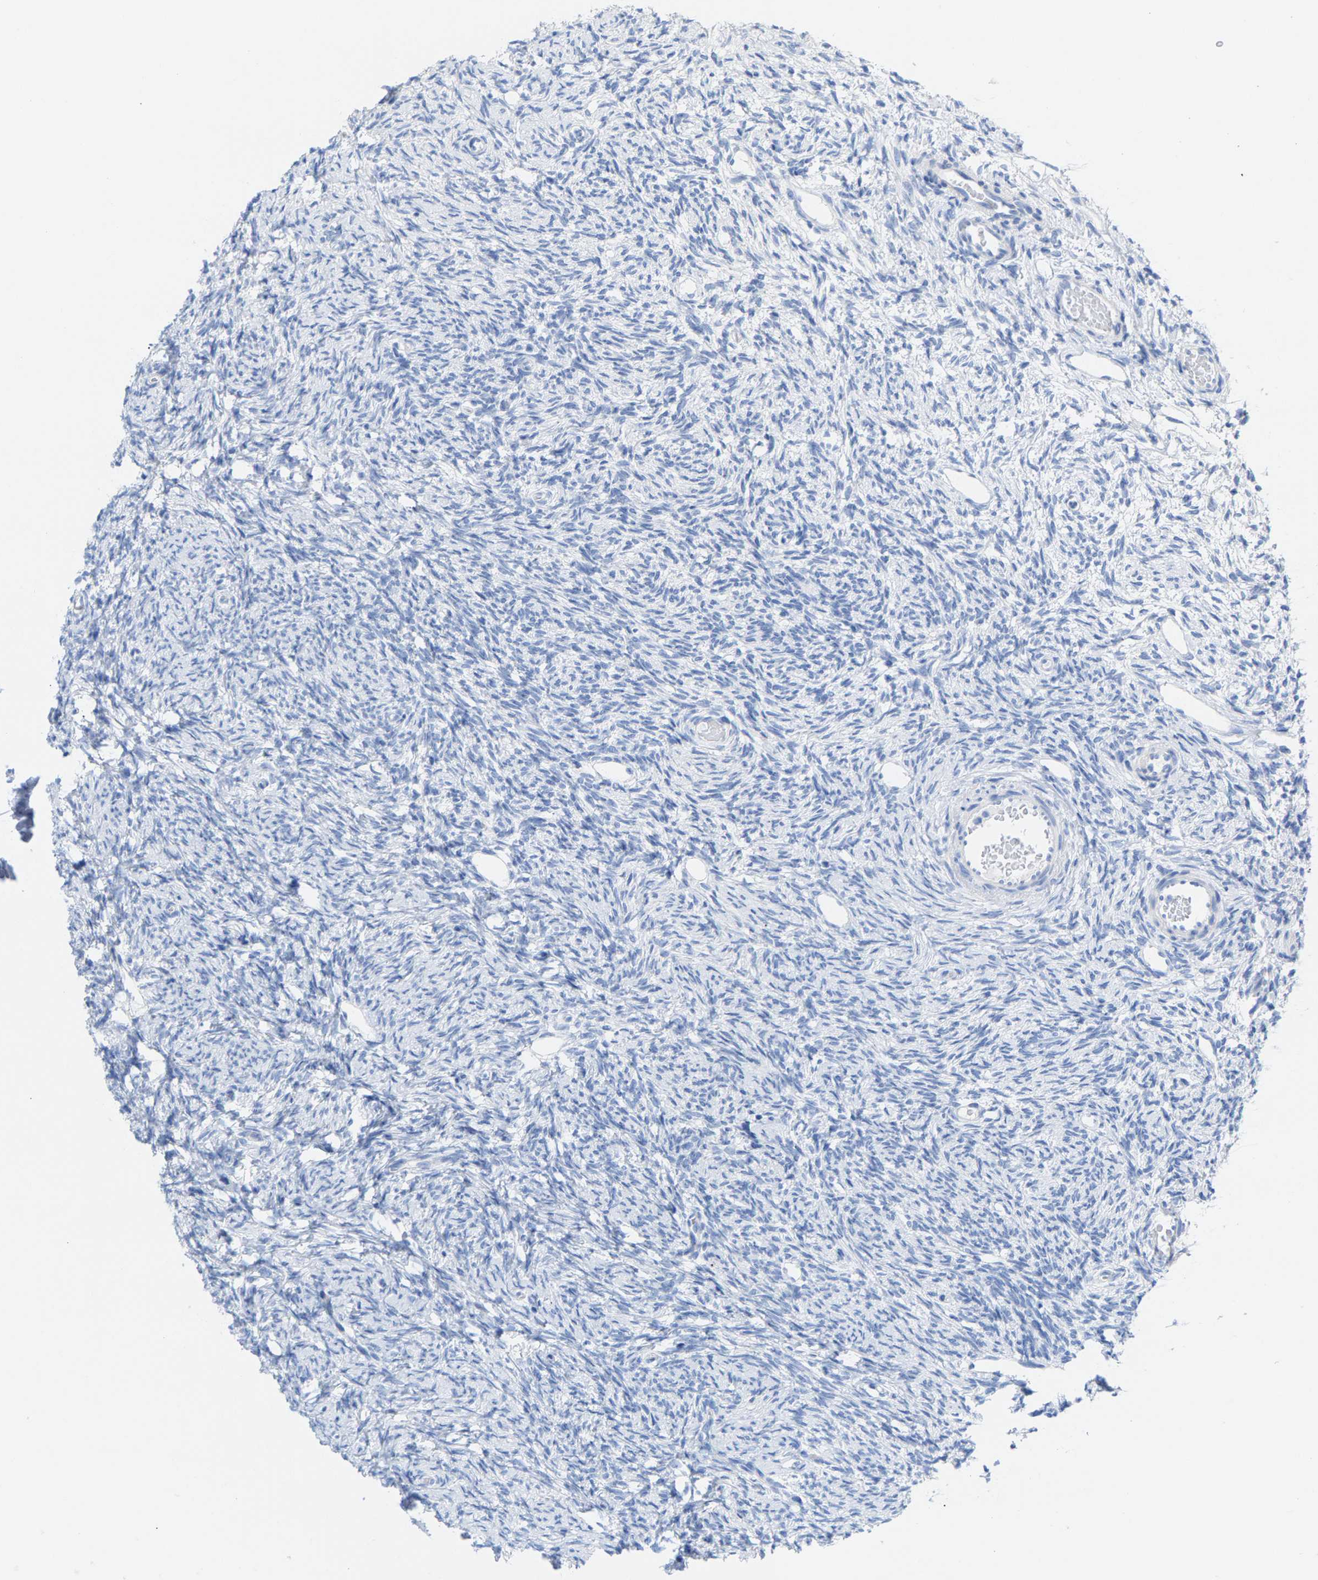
{"staining": {"intensity": "negative", "quantity": "none", "location": "none"}, "tissue": "ovary", "cell_type": "Follicle cells", "image_type": "normal", "snomed": [{"axis": "morphology", "description": "Normal tissue, NOS"}, {"axis": "topography", "description": "Ovary"}], "caption": "A high-resolution histopathology image shows IHC staining of normal ovary, which exhibits no significant expression in follicle cells.", "gene": "CPA1", "patient": {"sex": "female", "age": 33}}